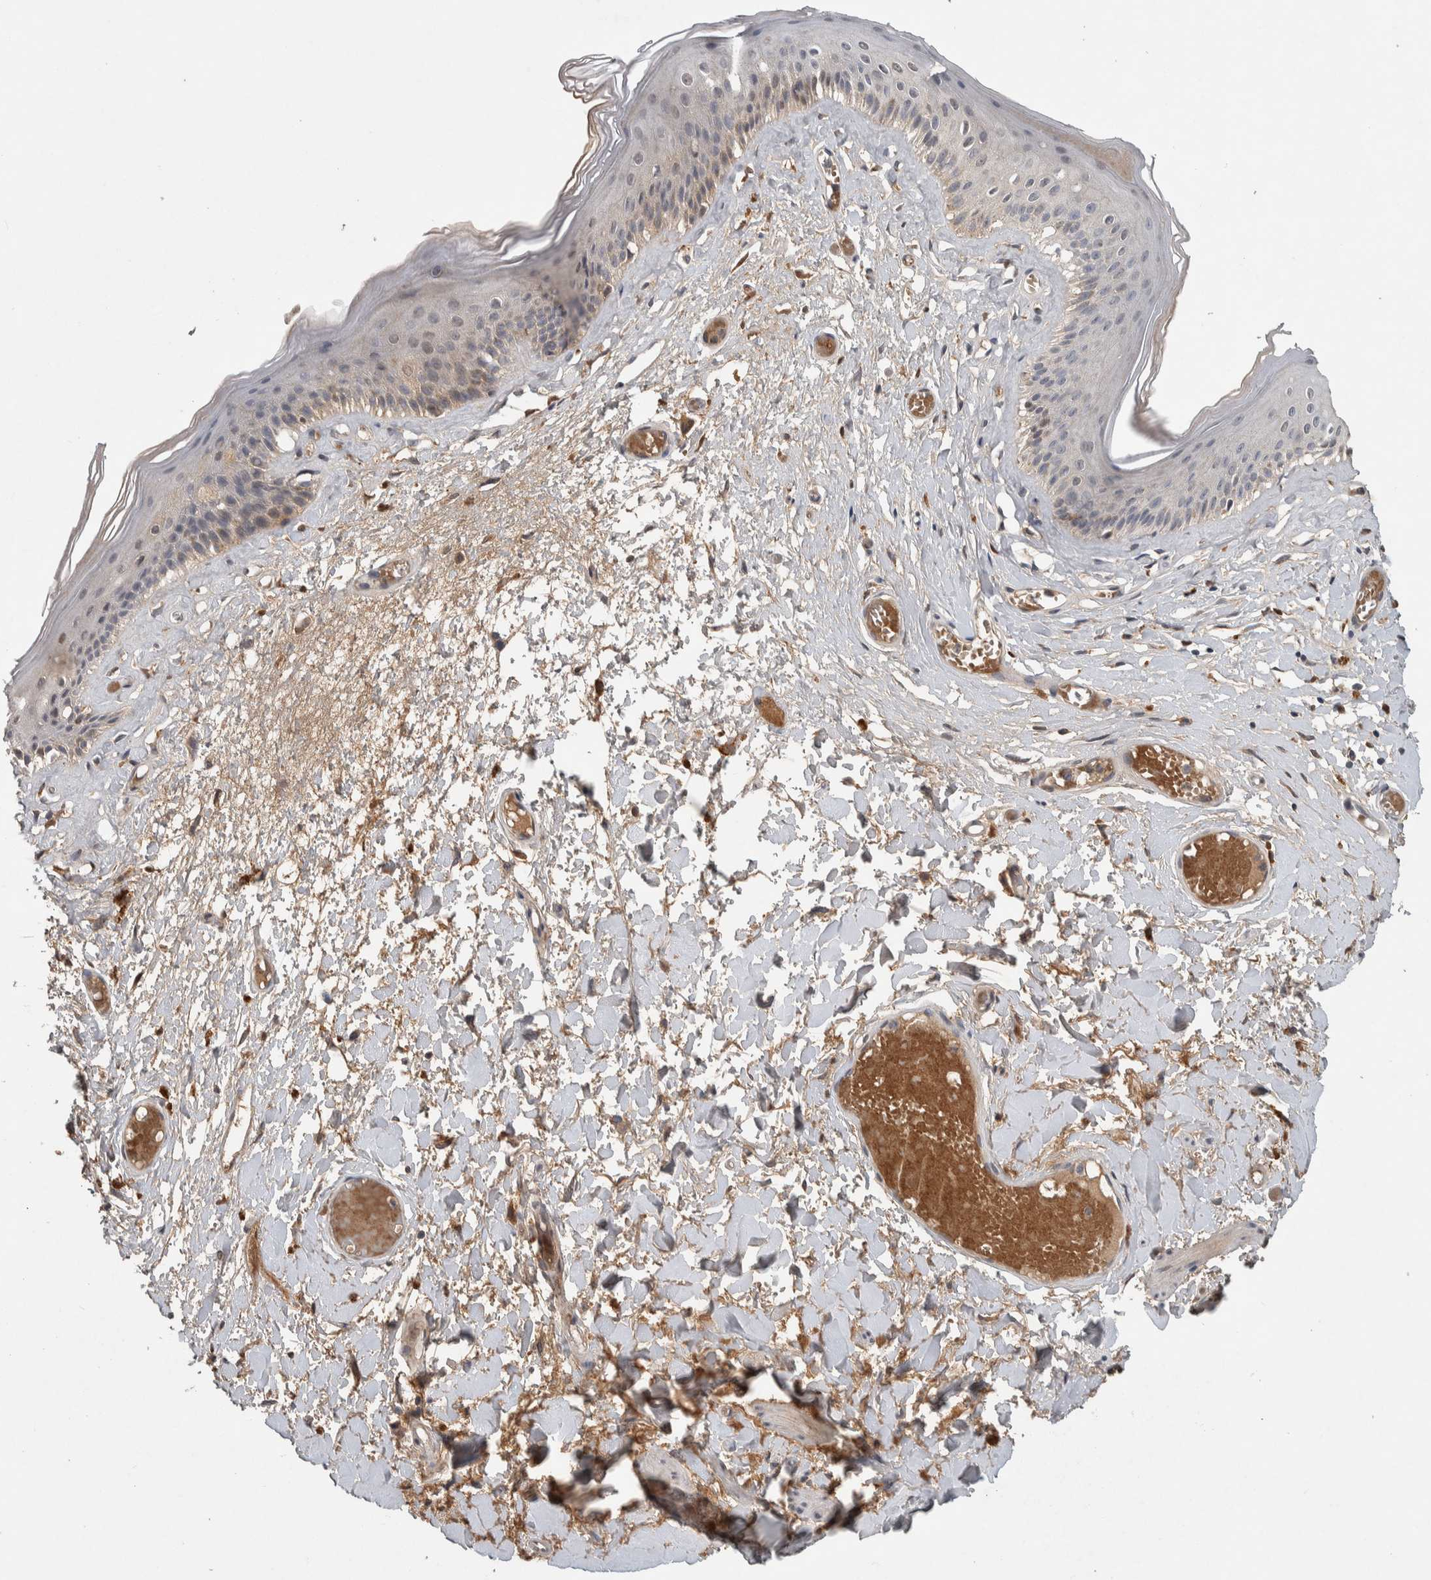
{"staining": {"intensity": "moderate", "quantity": "<25%", "location": "cytoplasmic/membranous"}, "tissue": "skin", "cell_type": "Epidermal cells", "image_type": "normal", "snomed": [{"axis": "morphology", "description": "Normal tissue, NOS"}, {"axis": "topography", "description": "Vulva"}], "caption": "IHC (DAB (3,3'-diaminobenzidine)) staining of unremarkable skin displays moderate cytoplasmic/membranous protein positivity in approximately <25% of epidermal cells.", "gene": "CHRM3", "patient": {"sex": "female", "age": 73}}